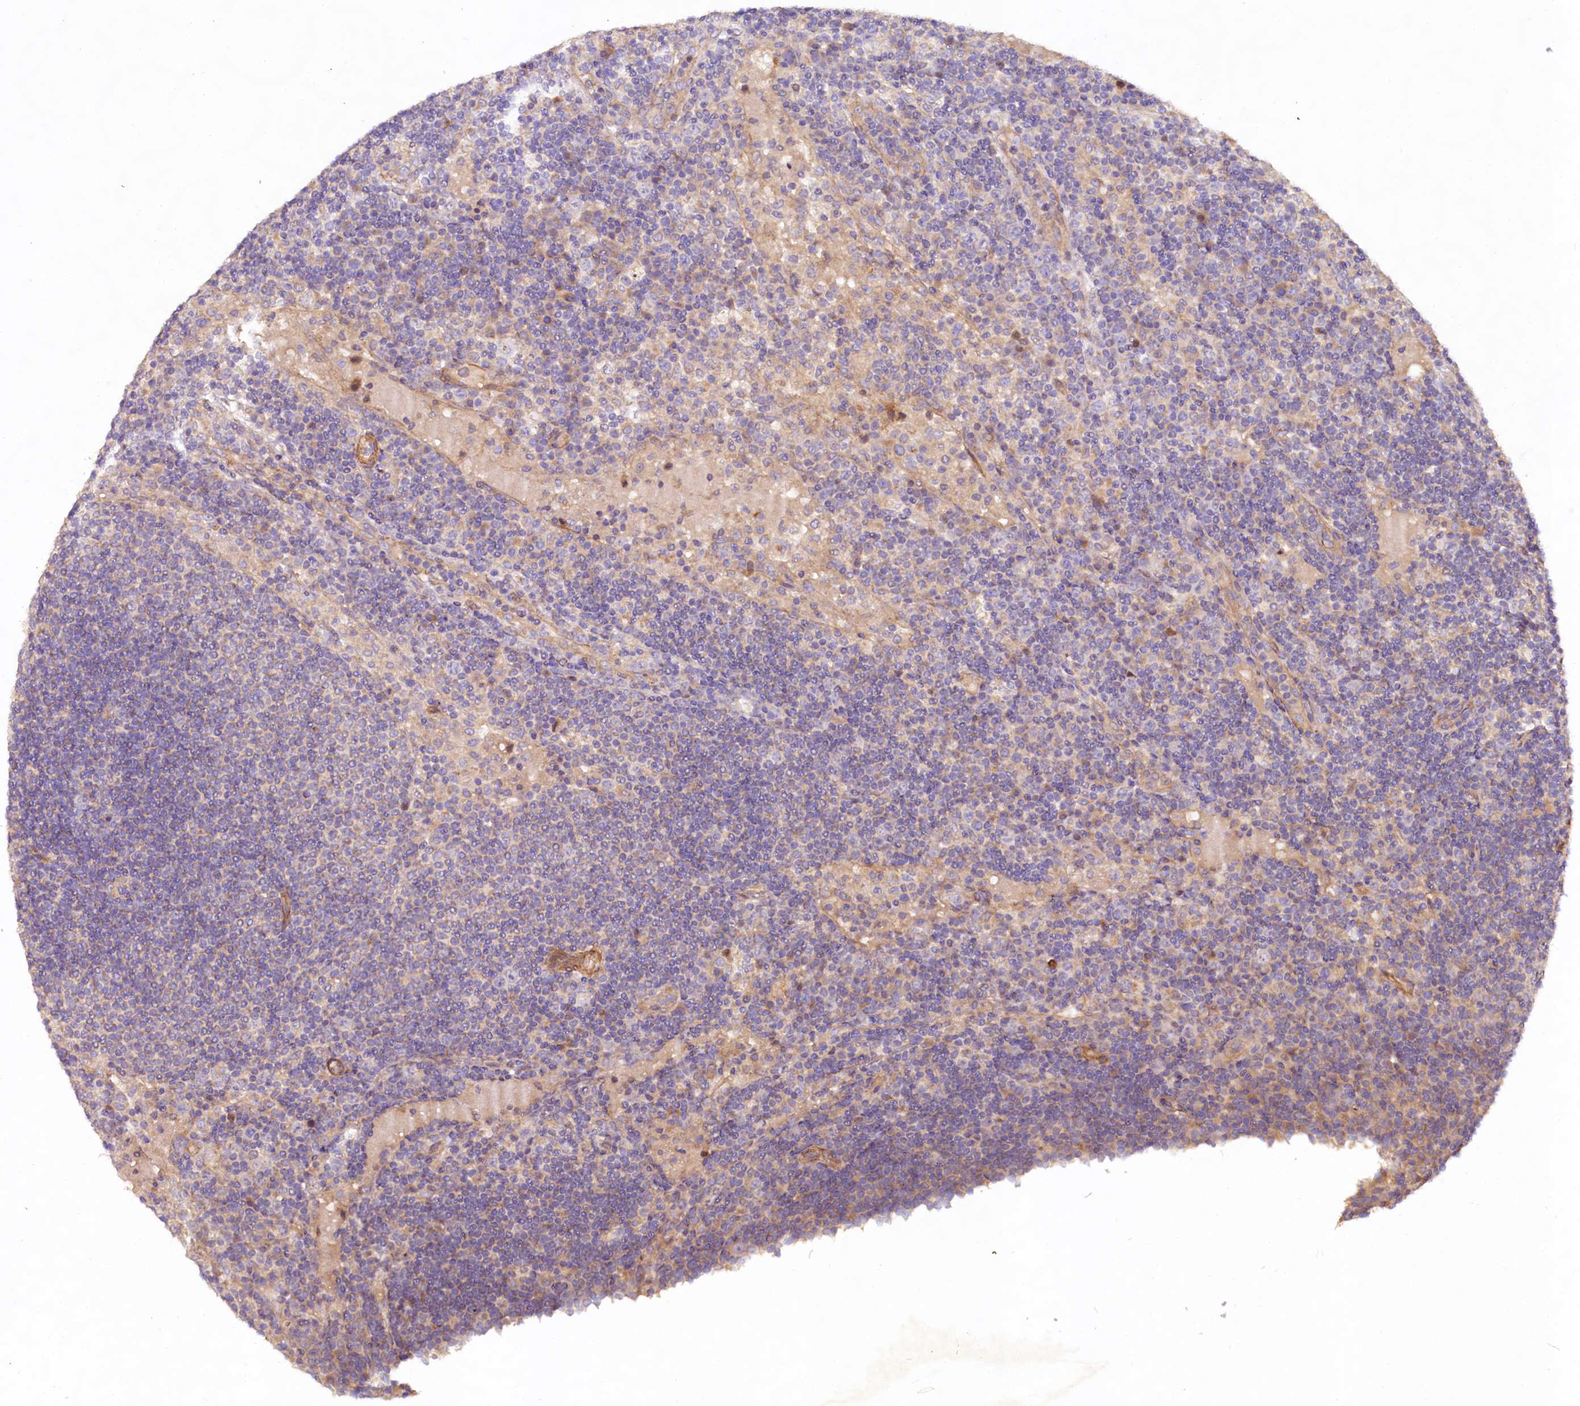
{"staining": {"intensity": "negative", "quantity": "none", "location": "none"}, "tissue": "lymph node", "cell_type": "Germinal center cells", "image_type": "normal", "snomed": [{"axis": "morphology", "description": "Normal tissue, NOS"}, {"axis": "topography", "description": "Lymph node"}], "caption": "High power microscopy micrograph of an IHC photomicrograph of unremarkable lymph node, revealing no significant staining in germinal center cells. (DAB IHC with hematoxylin counter stain).", "gene": "VPS11", "patient": {"sex": "female", "age": 53}}